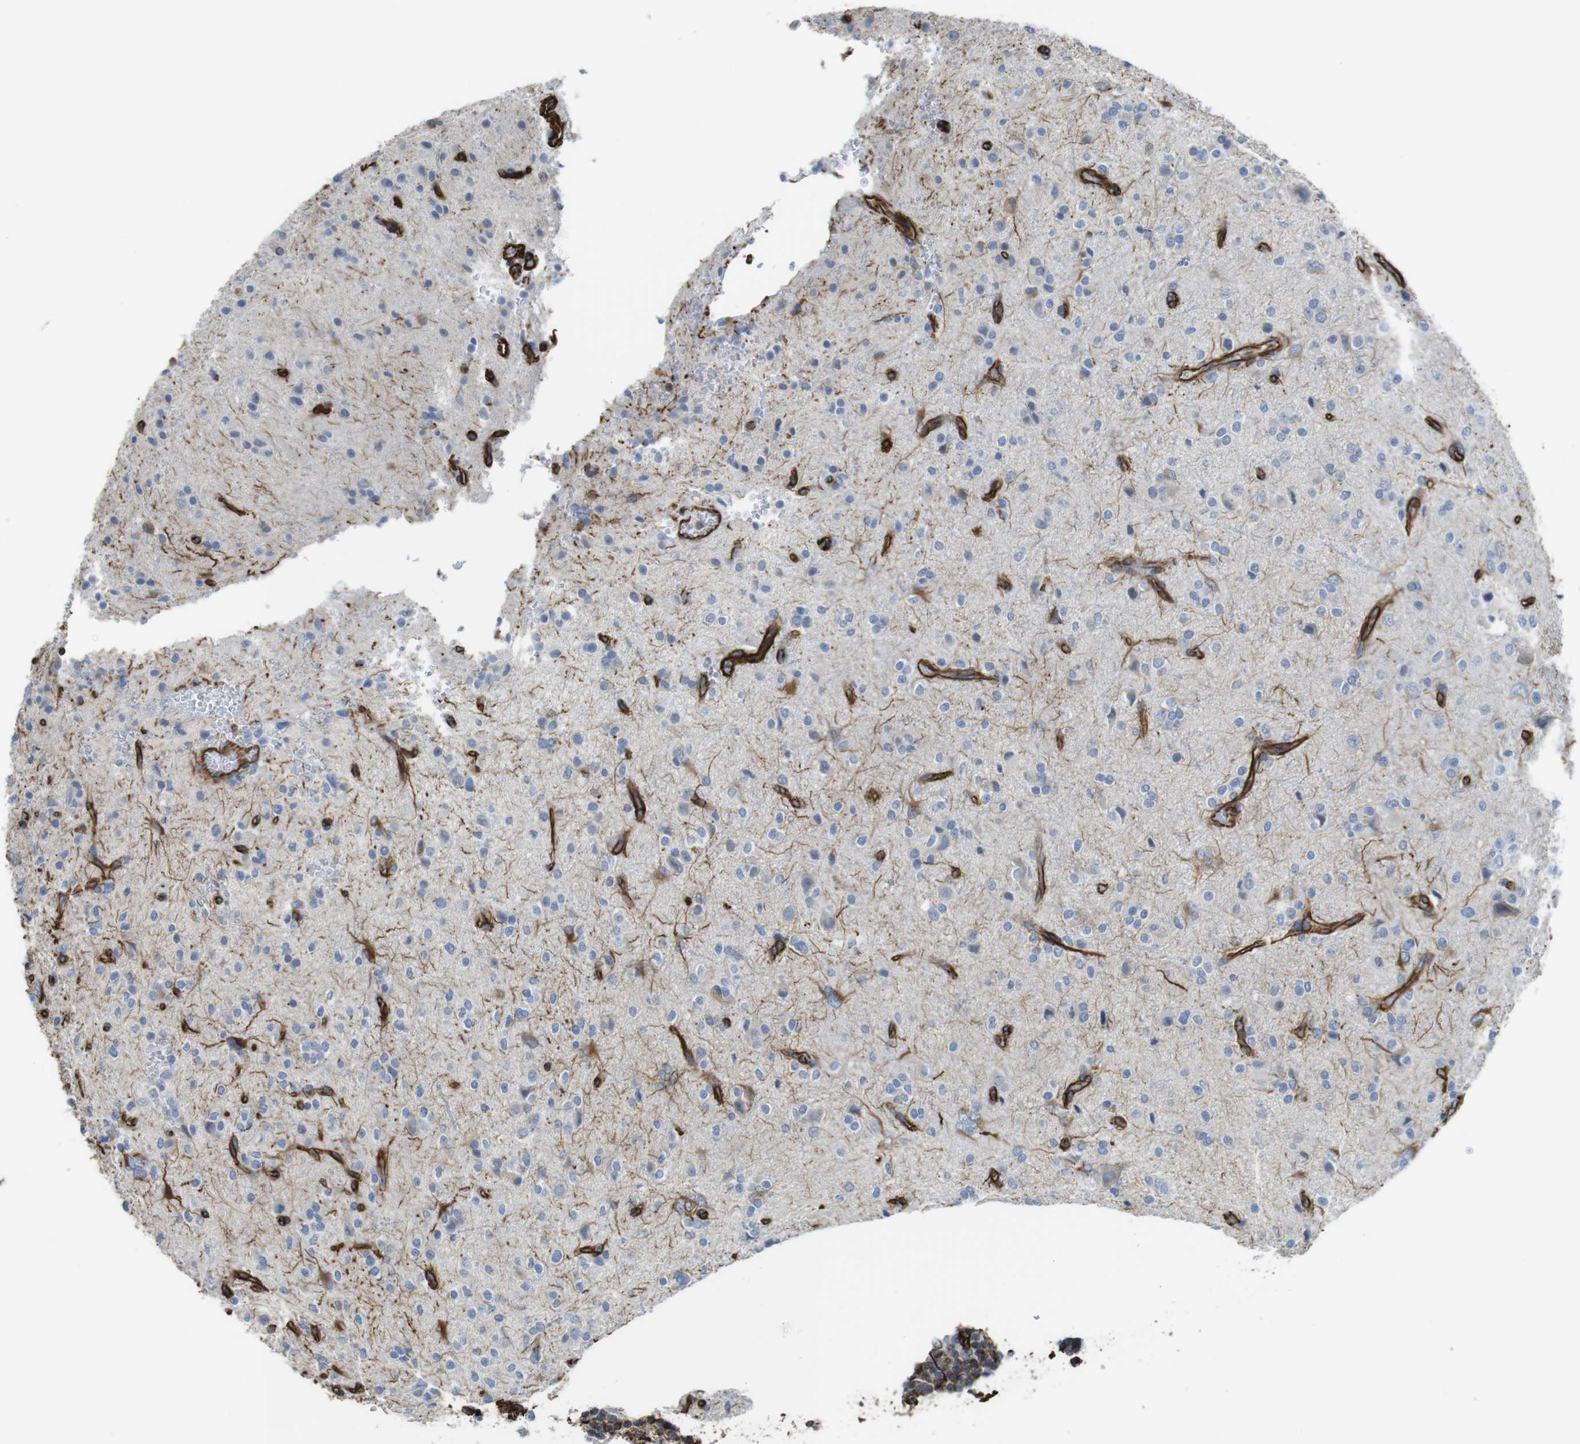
{"staining": {"intensity": "weak", "quantity": "<25%", "location": "cytoplasmic/membranous"}, "tissue": "glioma", "cell_type": "Tumor cells", "image_type": "cancer", "snomed": [{"axis": "morphology", "description": "Glioma, malignant, High grade"}, {"axis": "topography", "description": "Brain"}], "caption": "The micrograph exhibits no significant staining in tumor cells of glioma.", "gene": "RALGPS1", "patient": {"sex": "male", "age": 47}}